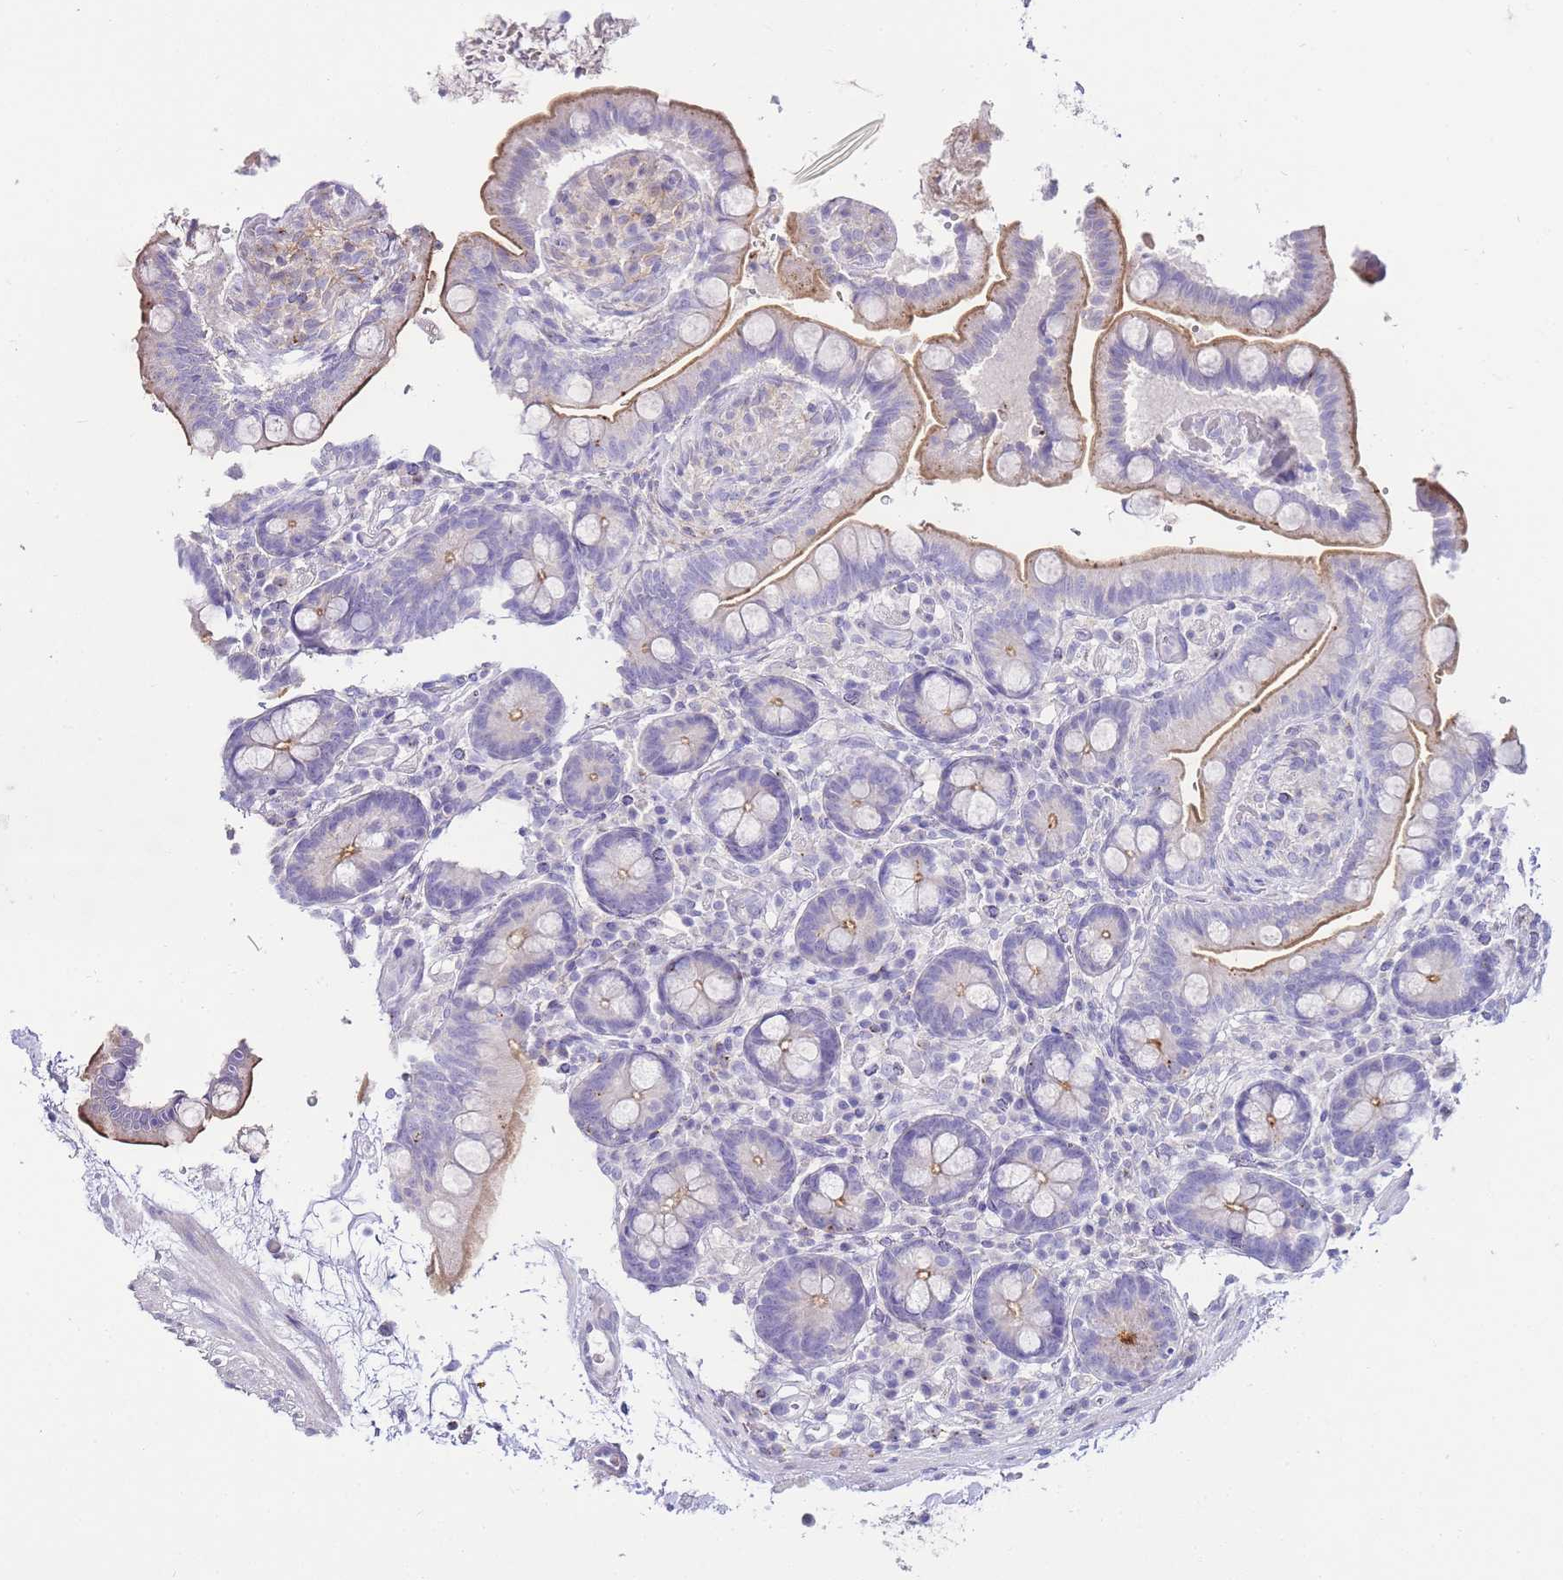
{"staining": {"intensity": "negative", "quantity": "none", "location": "none"}, "tissue": "colon", "cell_type": "Endothelial cells", "image_type": "normal", "snomed": [{"axis": "morphology", "description": "Normal tissue, NOS"}, {"axis": "topography", "description": "Smooth muscle"}, {"axis": "topography", "description": "Colon"}], "caption": "This is an IHC image of benign colon. There is no expression in endothelial cells.", "gene": "DPP4", "patient": {"sex": "male", "age": 73}}